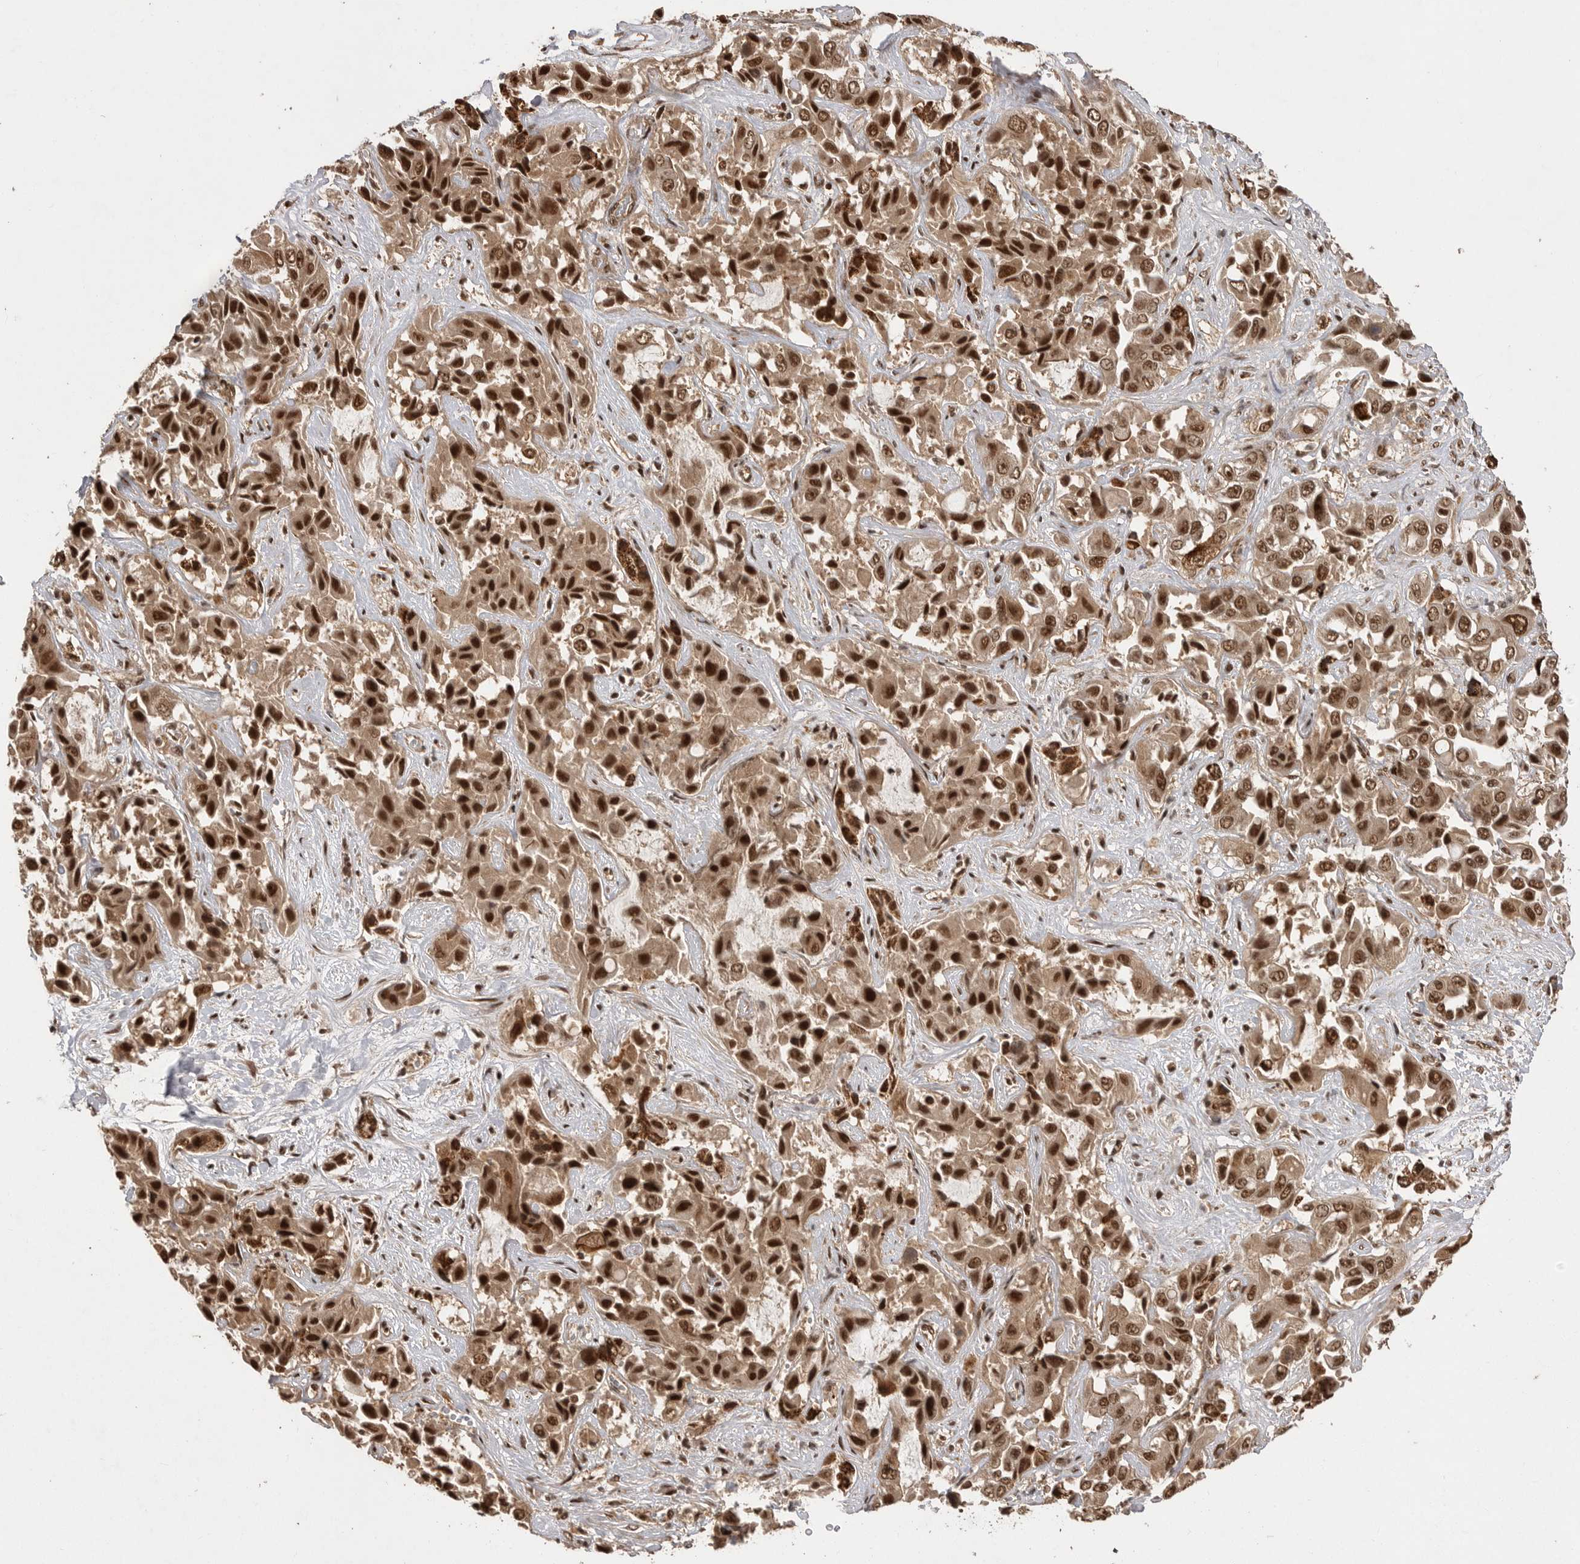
{"staining": {"intensity": "strong", "quantity": ">75%", "location": "cytoplasmic/membranous,nuclear"}, "tissue": "liver cancer", "cell_type": "Tumor cells", "image_type": "cancer", "snomed": [{"axis": "morphology", "description": "Cholangiocarcinoma"}, {"axis": "topography", "description": "Liver"}], "caption": "This histopathology image exhibits immunohistochemistry (IHC) staining of human liver cholangiocarcinoma, with high strong cytoplasmic/membranous and nuclear positivity in approximately >75% of tumor cells.", "gene": "PPP1R8", "patient": {"sex": "female", "age": 52}}